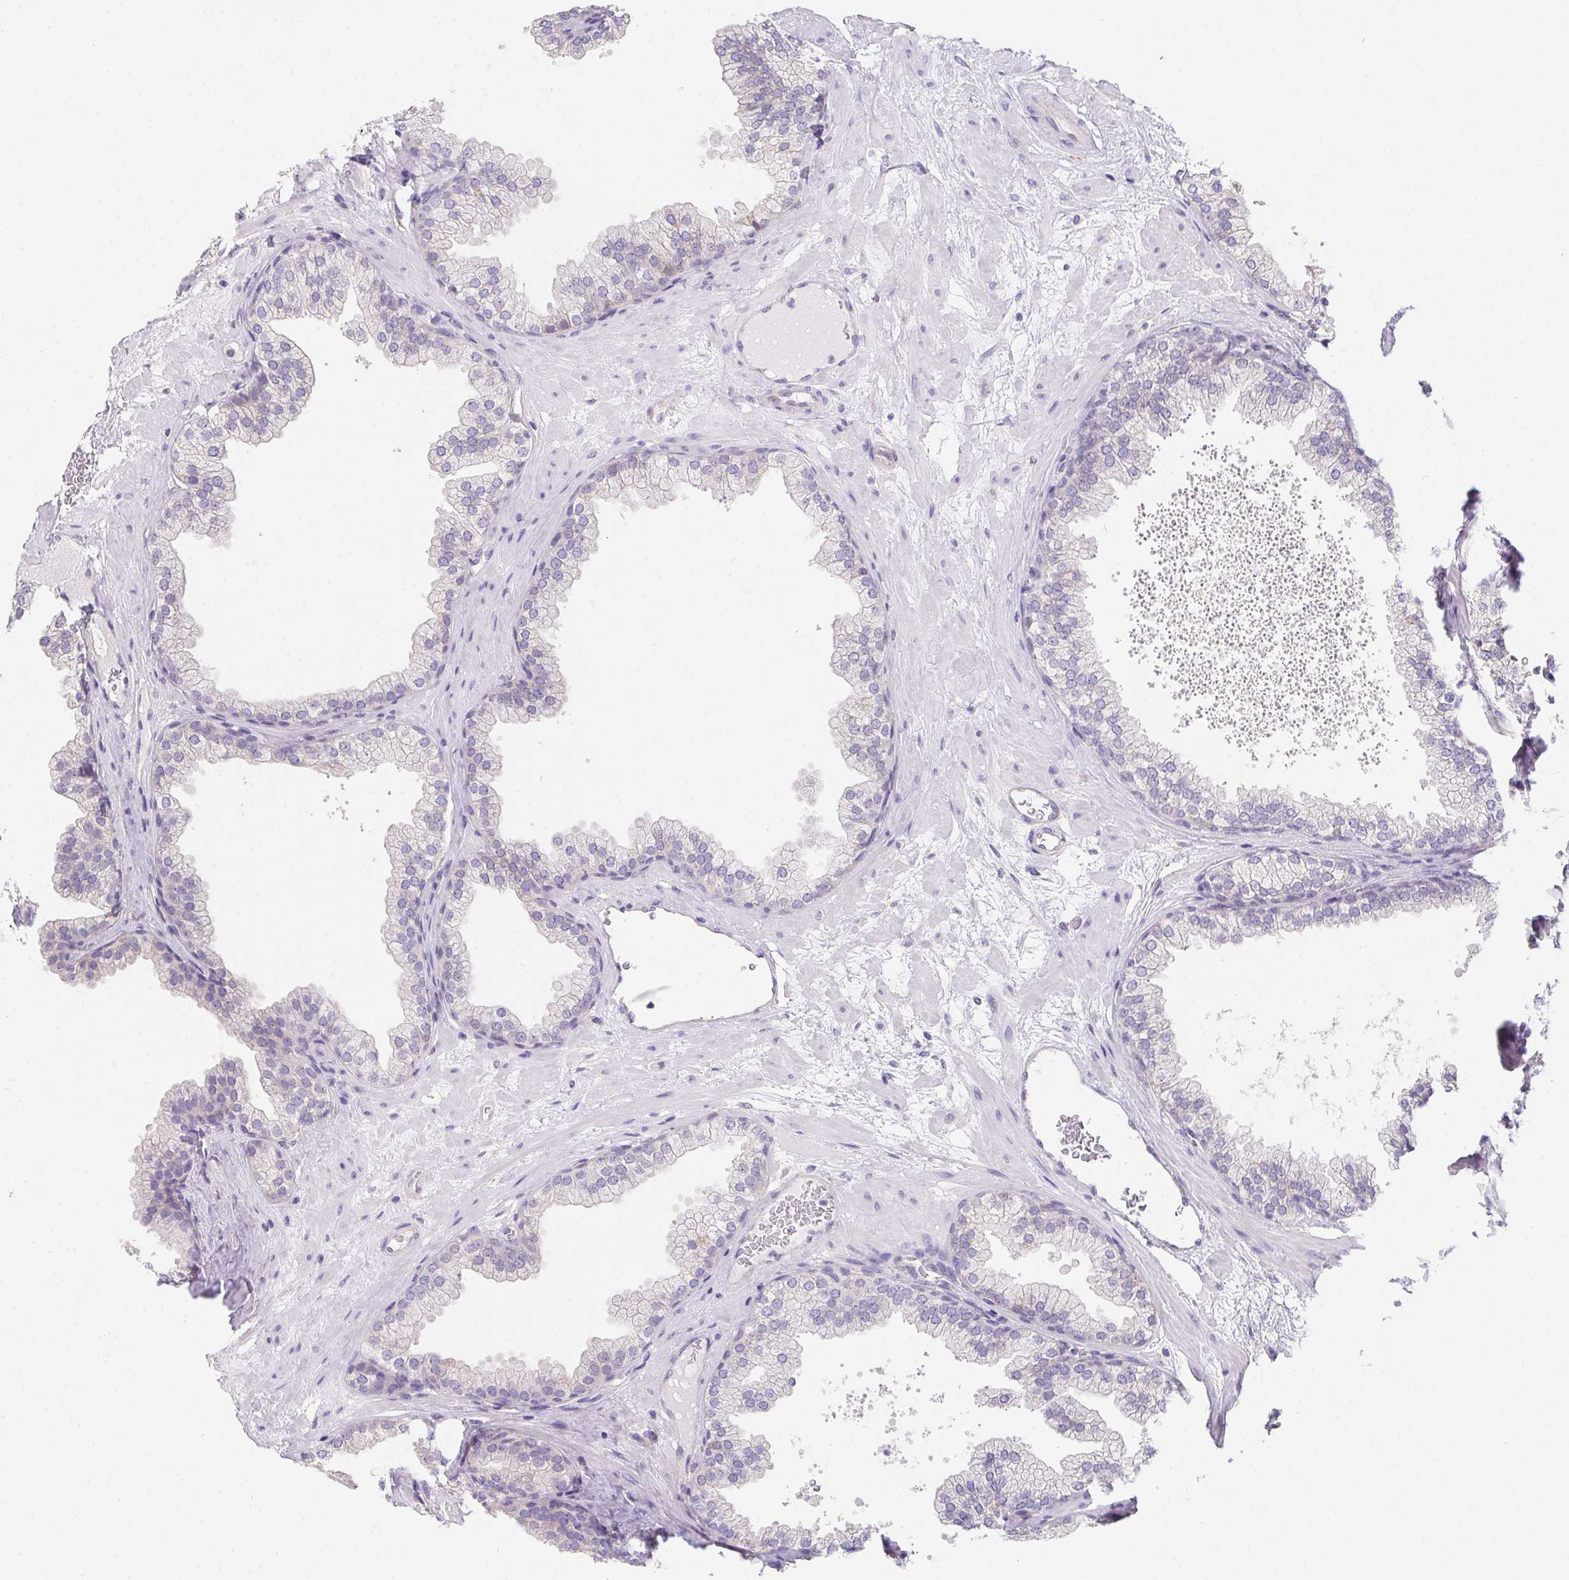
{"staining": {"intensity": "negative", "quantity": "none", "location": "none"}, "tissue": "prostate", "cell_type": "Glandular cells", "image_type": "normal", "snomed": [{"axis": "morphology", "description": "Normal tissue, NOS"}, {"axis": "topography", "description": "Prostate"}], "caption": "This is an IHC photomicrograph of benign human prostate. There is no positivity in glandular cells.", "gene": "ADAM8", "patient": {"sex": "male", "age": 37}}